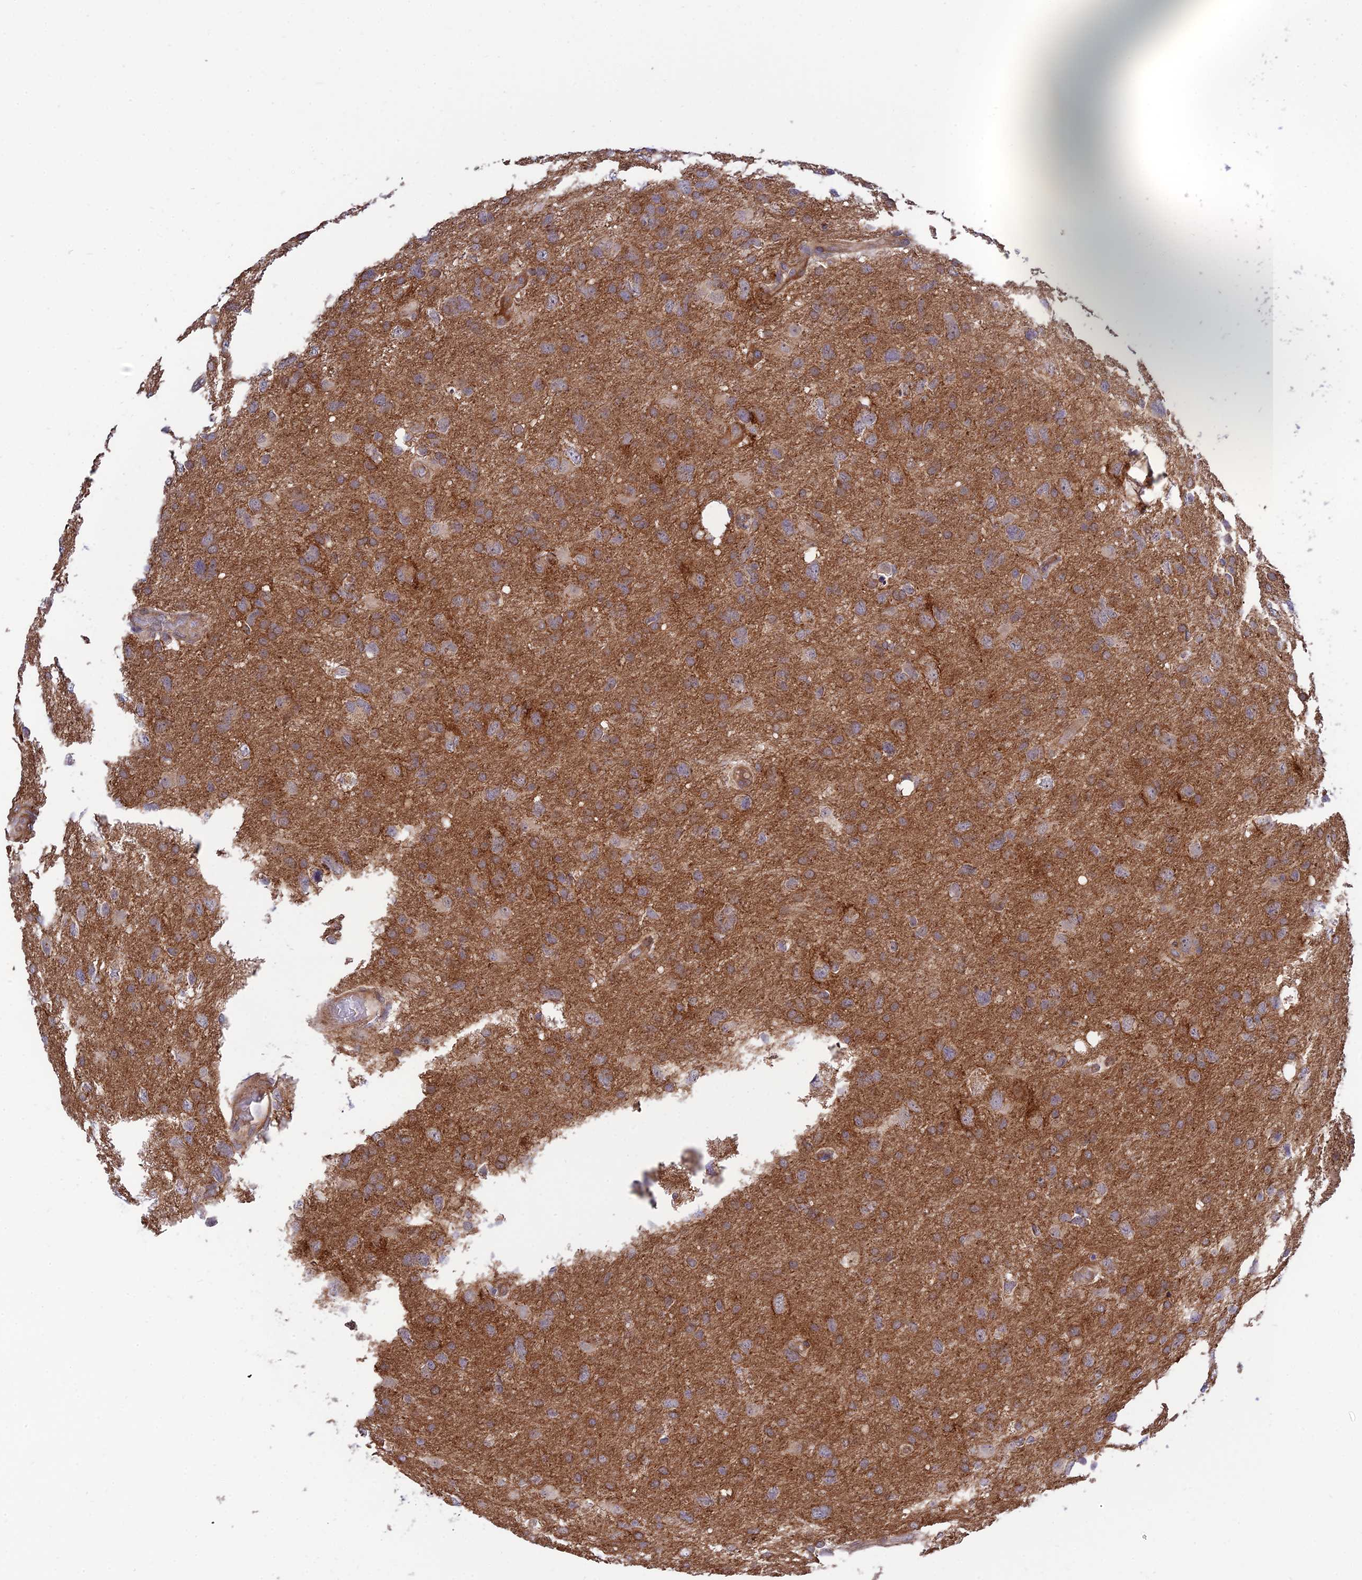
{"staining": {"intensity": "moderate", "quantity": ">75%", "location": "cytoplasmic/membranous"}, "tissue": "glioma", "cell_type": "Tumor cells", "image_type": "cancer", "snomed": [{"axis": "morphology", "description": "Glioma, malignant, High grade"}, {"axis": "topography", "description": "Brain"}], "caption": "There is medium levels of moderate cytoplasmic/membranous expression in tumor cells of malignant high-grade glioma, as demonstrated by immunohistochemical staining (brown color).", "gene": "PLEKHG2", "patient": {"sex": "male", "age": 61}}